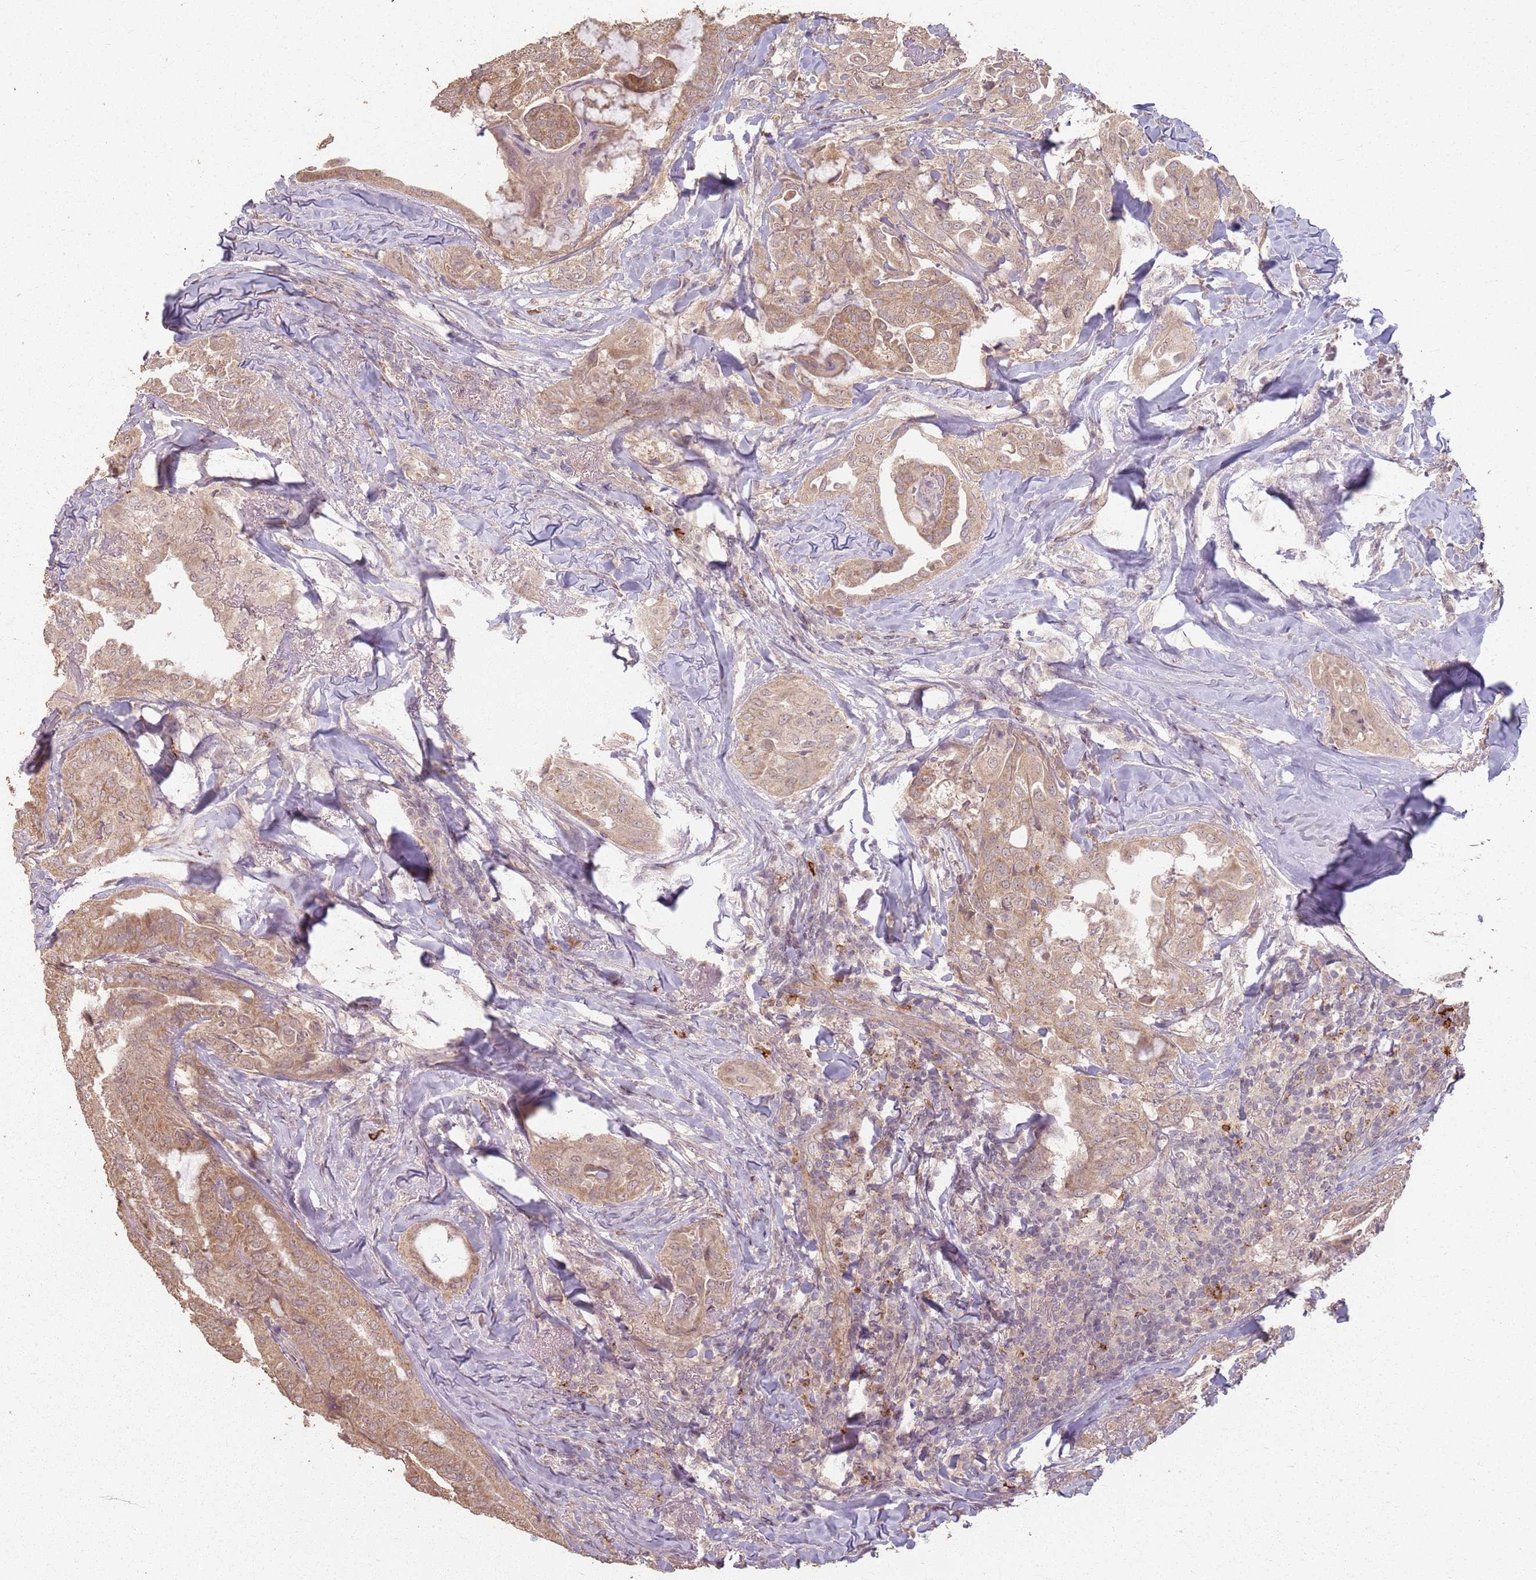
{"staining": {"intensity": "moderate", "quantity": ">75%", "location": "cytoplasmic/membranous"}, "tissue": "thyroid cancer", "cell_type": "Tumor cells", "image_type": "cancer", "snomed": [{"axis": "morphology", "description": "Papillary adenocarcinoma, NOS"}, {"axis": "topography", "description": "Thyroid gland"}], "caption": "A histopathology image of papillary adenocarcinoma (thyroid) stained for a protein reveals moderate cytoplasmic/membranous brown staining in tumor cells.", "gene": "CCDC168", "patient": {"sex": "female", "age": 68}}